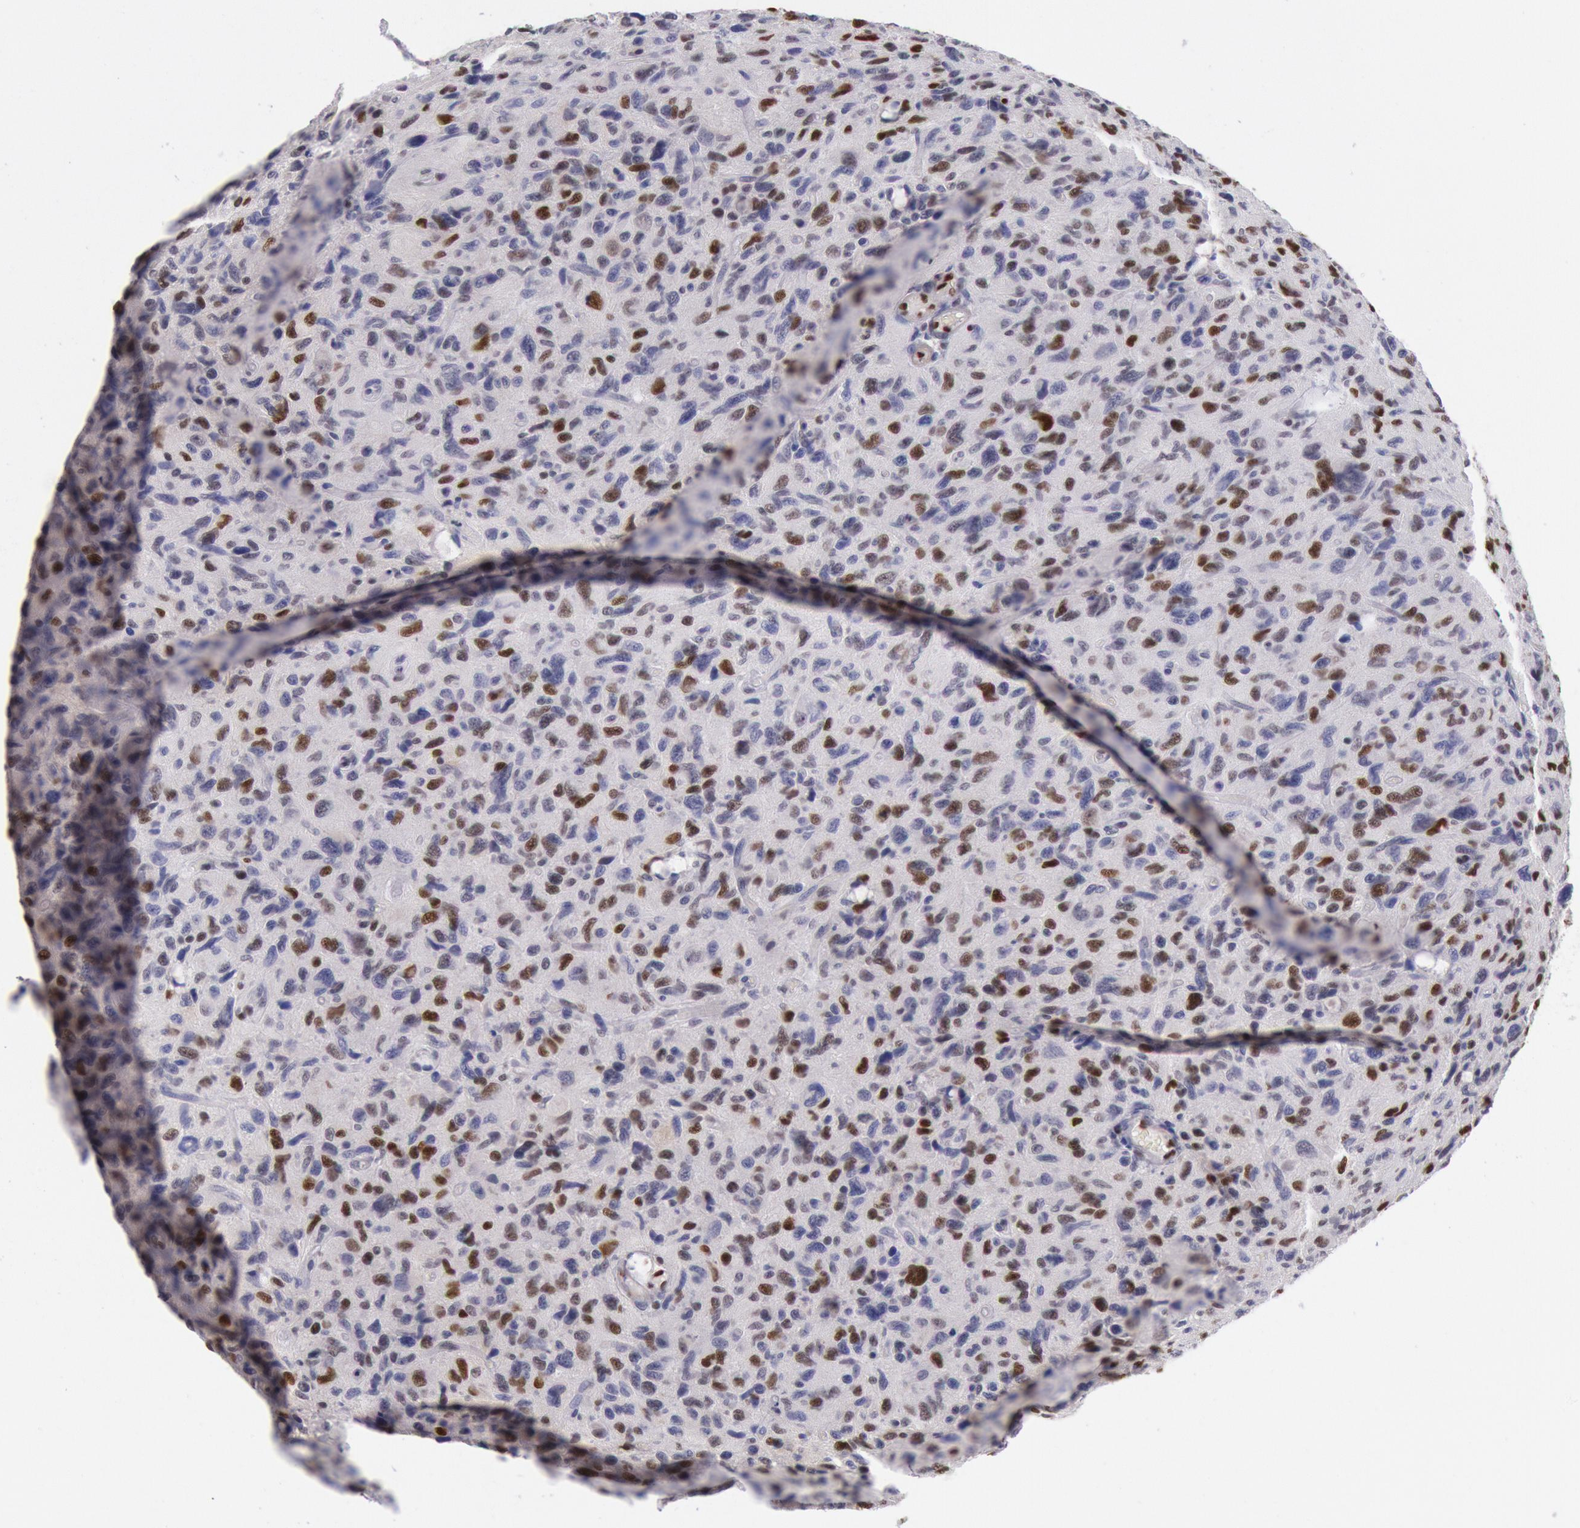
{"staining": {"intensity": "strong", "quantity": "25%-75%", "location": "nuclear"}, "tissue": "glioma", "cell_type": "Tumor cells", "image_type": "cancer", "snomed": [{"axis": "morphology", "description": "Glioma, malignant, High grade"}, {"axis": "topography", "description": "Brain"}], "caption": "Human glioma stained with a protein marker exhibits strong staining in tumor cells.", "gene": "RPS6KA5", "patient": {"sex": "female", "age": 60}}